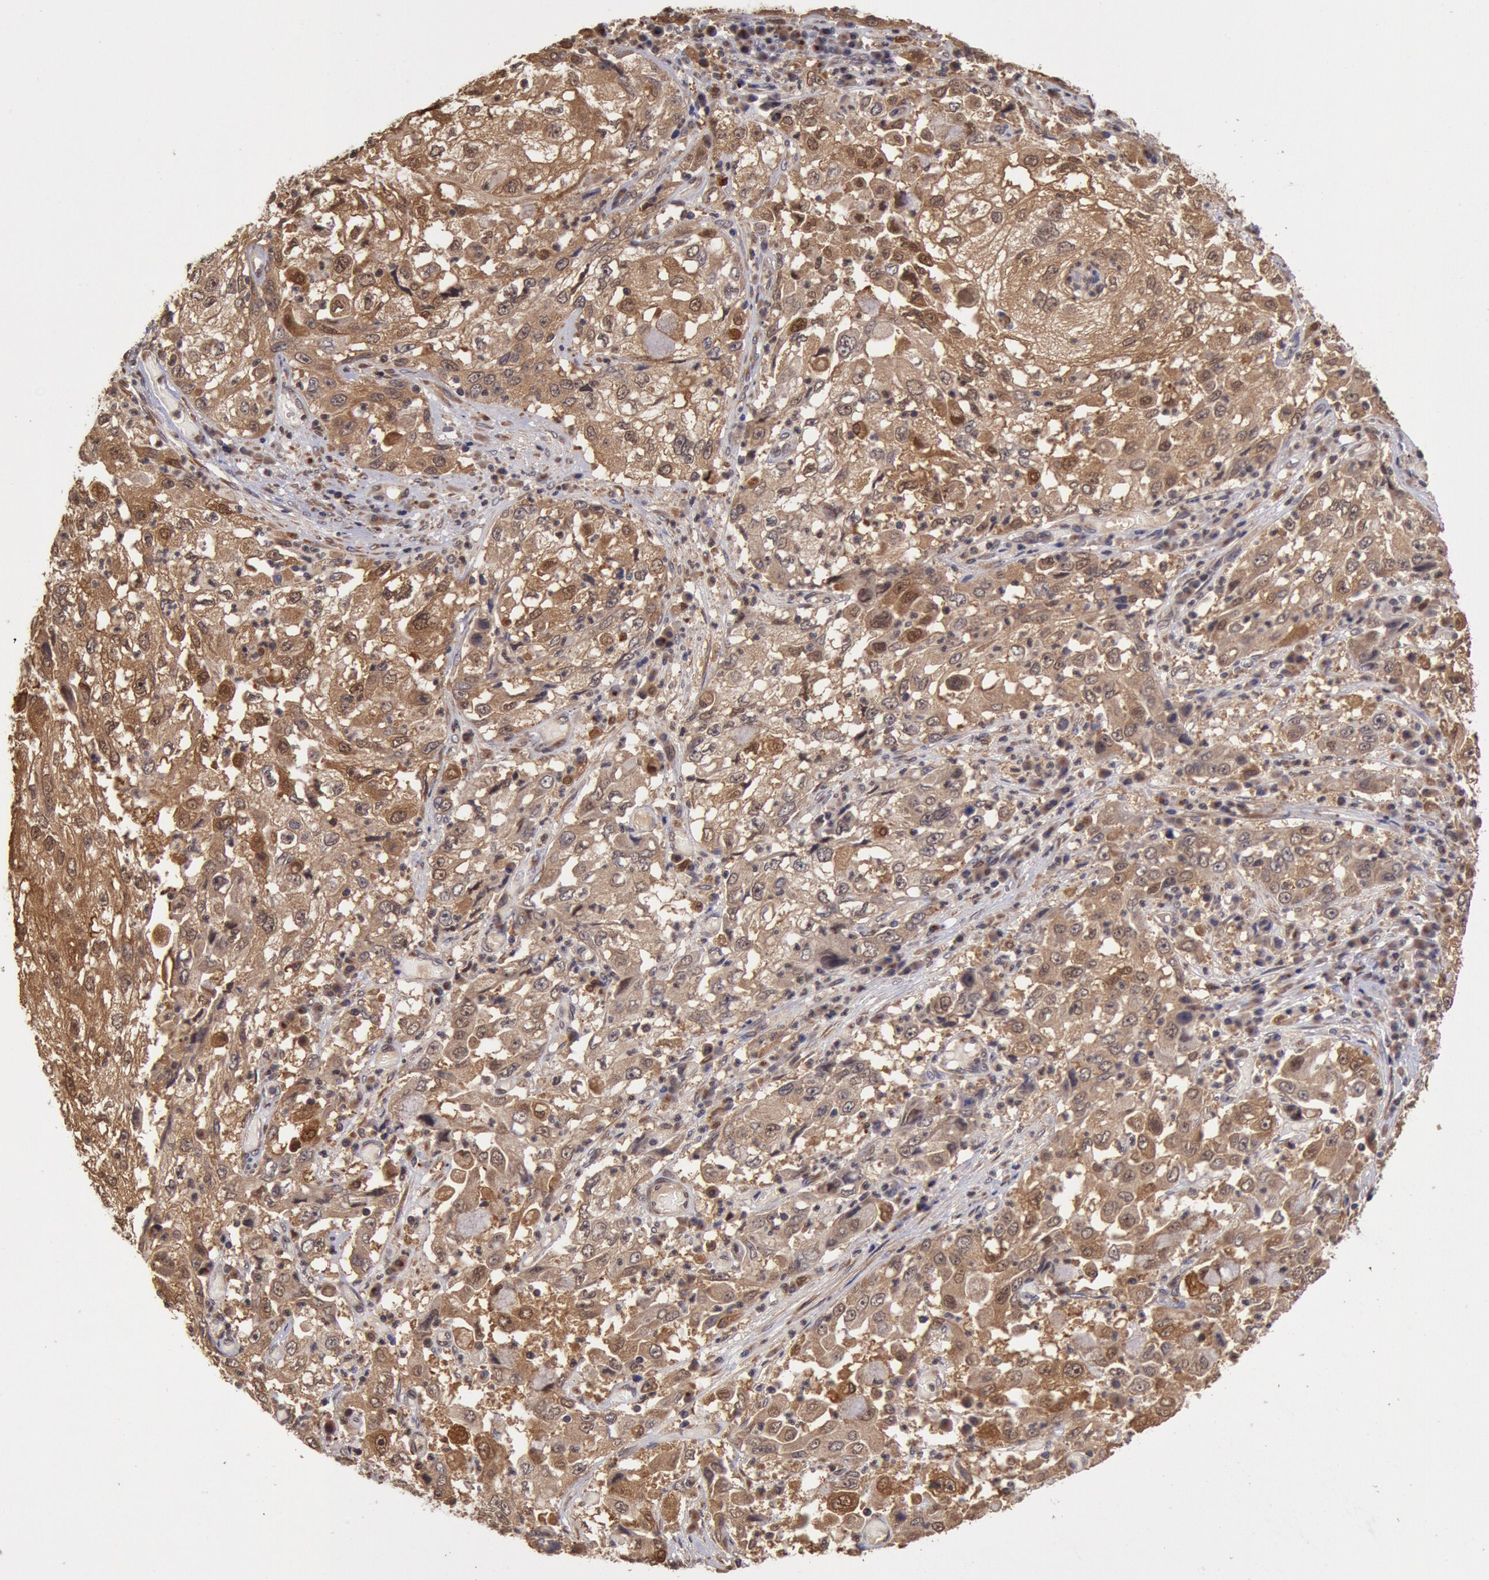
{"staining": {"intensity": "strong", "quantity": ">75%", "location": "cytoplasmic/membranous"}, "tissue": "cervical cancer", "cell_type": "Tumor cells", "image_type": "cancer", "snomed": [{"axis": "morphology", "description": "Squamous cell carcinoma, NOS"}, {"axis": "topography", "description": "Cervix"}], "caption": "This image displays immunohistochemistry (IHC) staining of cervical squamous cell carcinoma, with high strong cytoplasmic/membranous positivity in approximately >75% of tumor cells.", "gene": "COMT", "patient": {"sex": "female", "age": 36}}